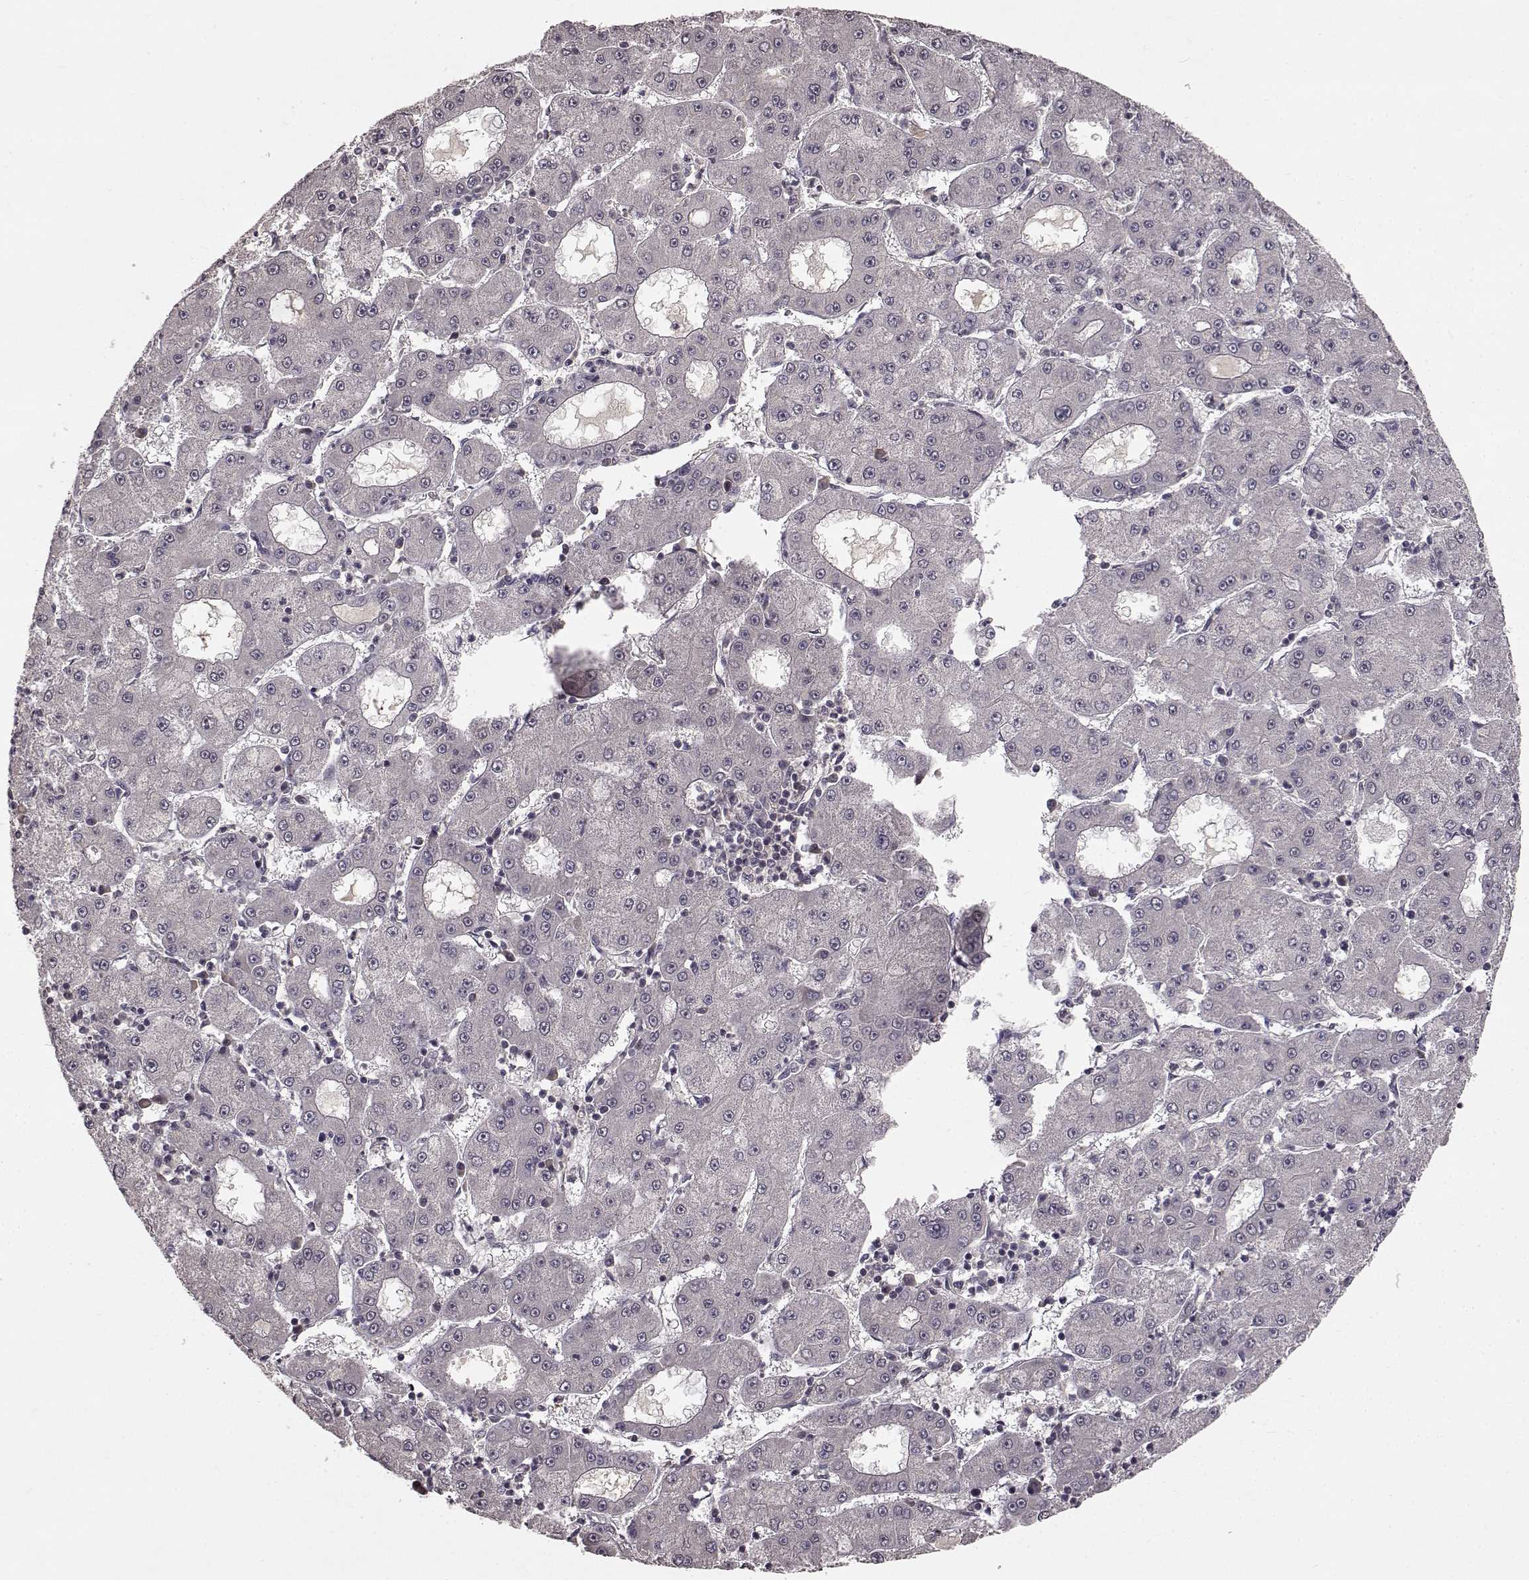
{"staining": {"intensity": "negative", "quantity": "none", "location": "none"}, "tissue": "liver cancer", "cell_type": "Tumor cells", "image_type": "cancer", "snomed": [{"axis": "morphology", "description": "Carcinoma, Hepatocellular, NOS"}, {"axis": "topography", "description": "Liver"}], "caption": "DAB immunohistochemical staining of liver cancer shows no significant staining in tumor cells.", "gene": "NTRK2", "patient": {"sex": "male", "age": 73}}